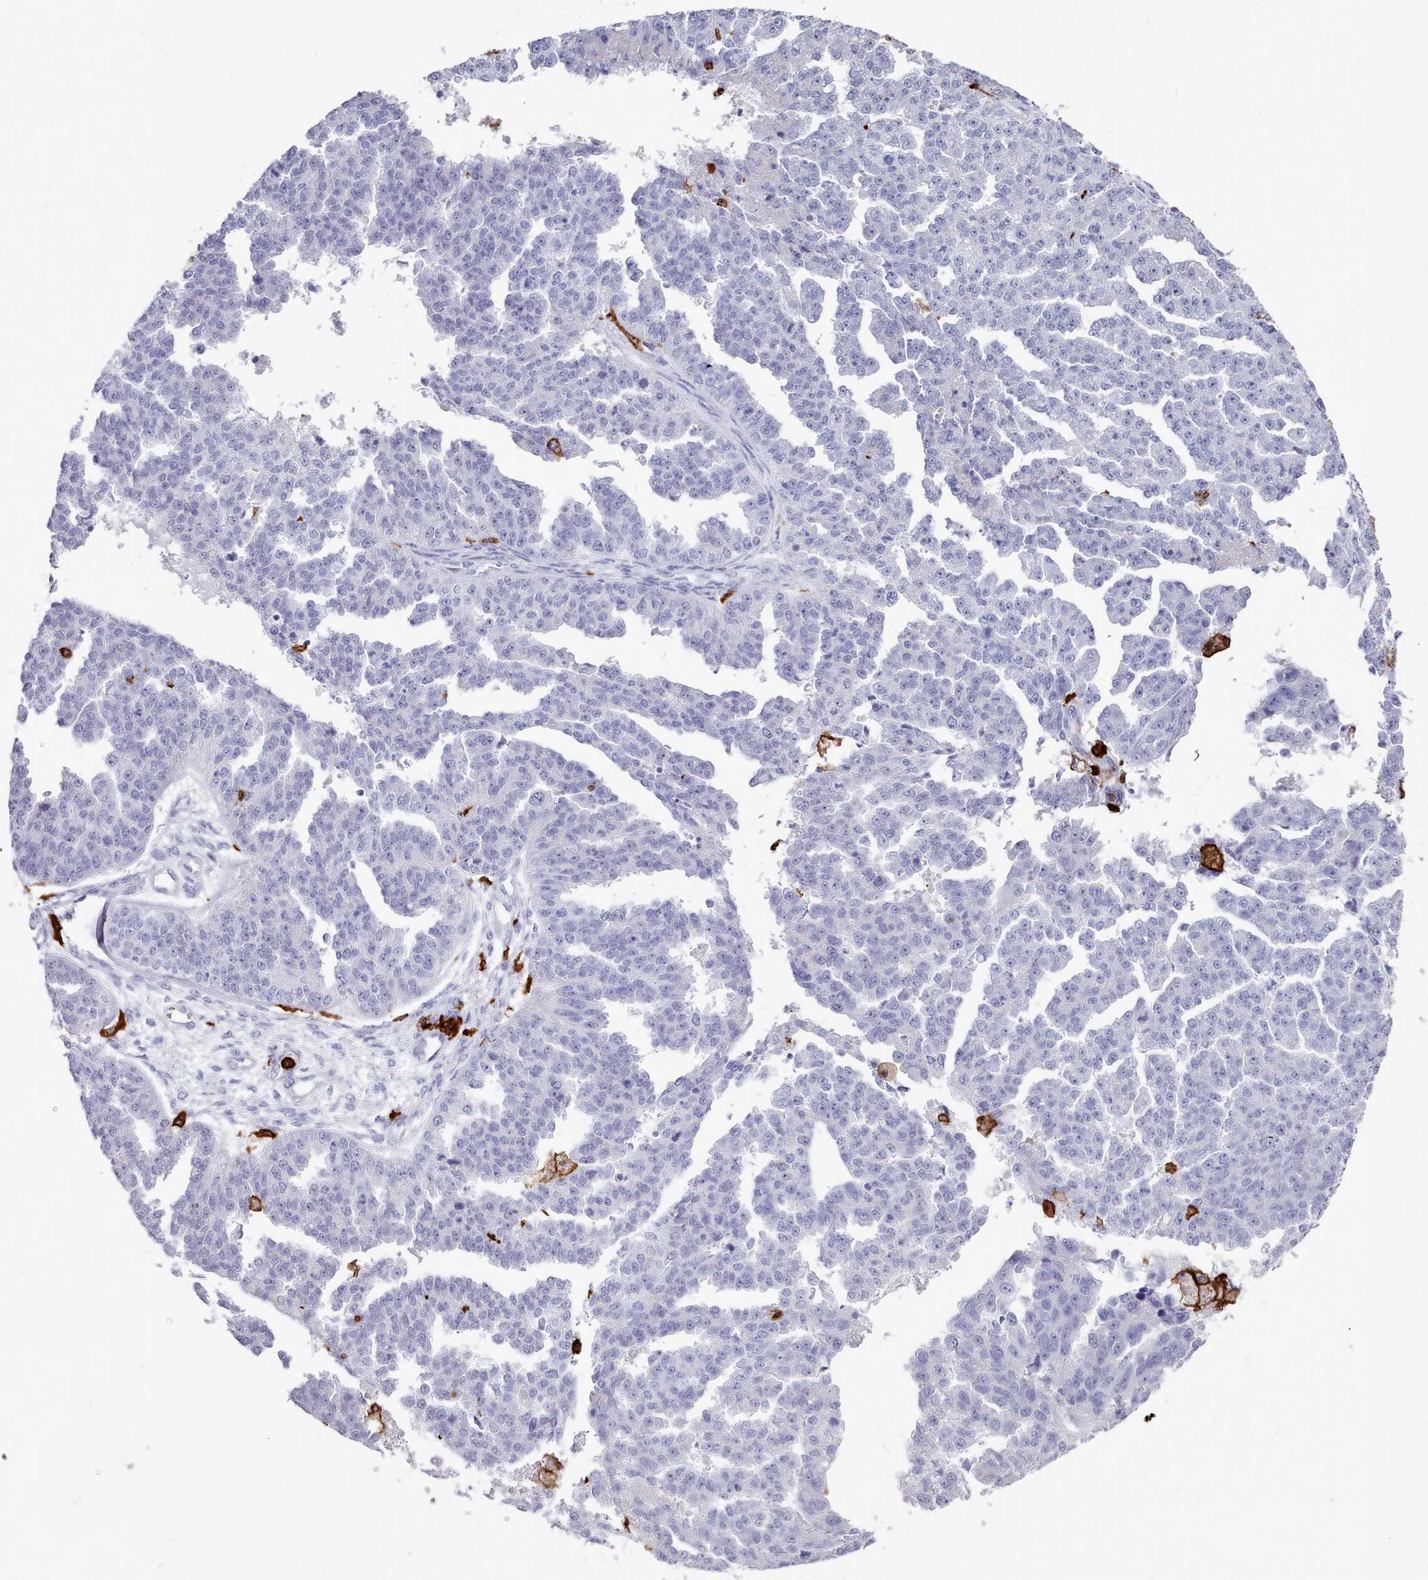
{"staining": {"intensity": "negative", "quantity": "none", "location": "none"}, "tissue": "ovarian cancer", "cell_type": "Tumor cells", "image_type": "cancer", "snomed": [{"axis": "morphology", "description": "Cystadenocarcinoma, serous, NOS"}, {"axis": "topography", "description": "Ovary"}], "caption": "IHC photomicrograph of human ovarian cancer (serous cystadenocarcinoma) stained for a protein (brown), which exhibits no staining in tumor cells.", "gene": "AIF1", "patient": {"sex": "female", "age": 58}}